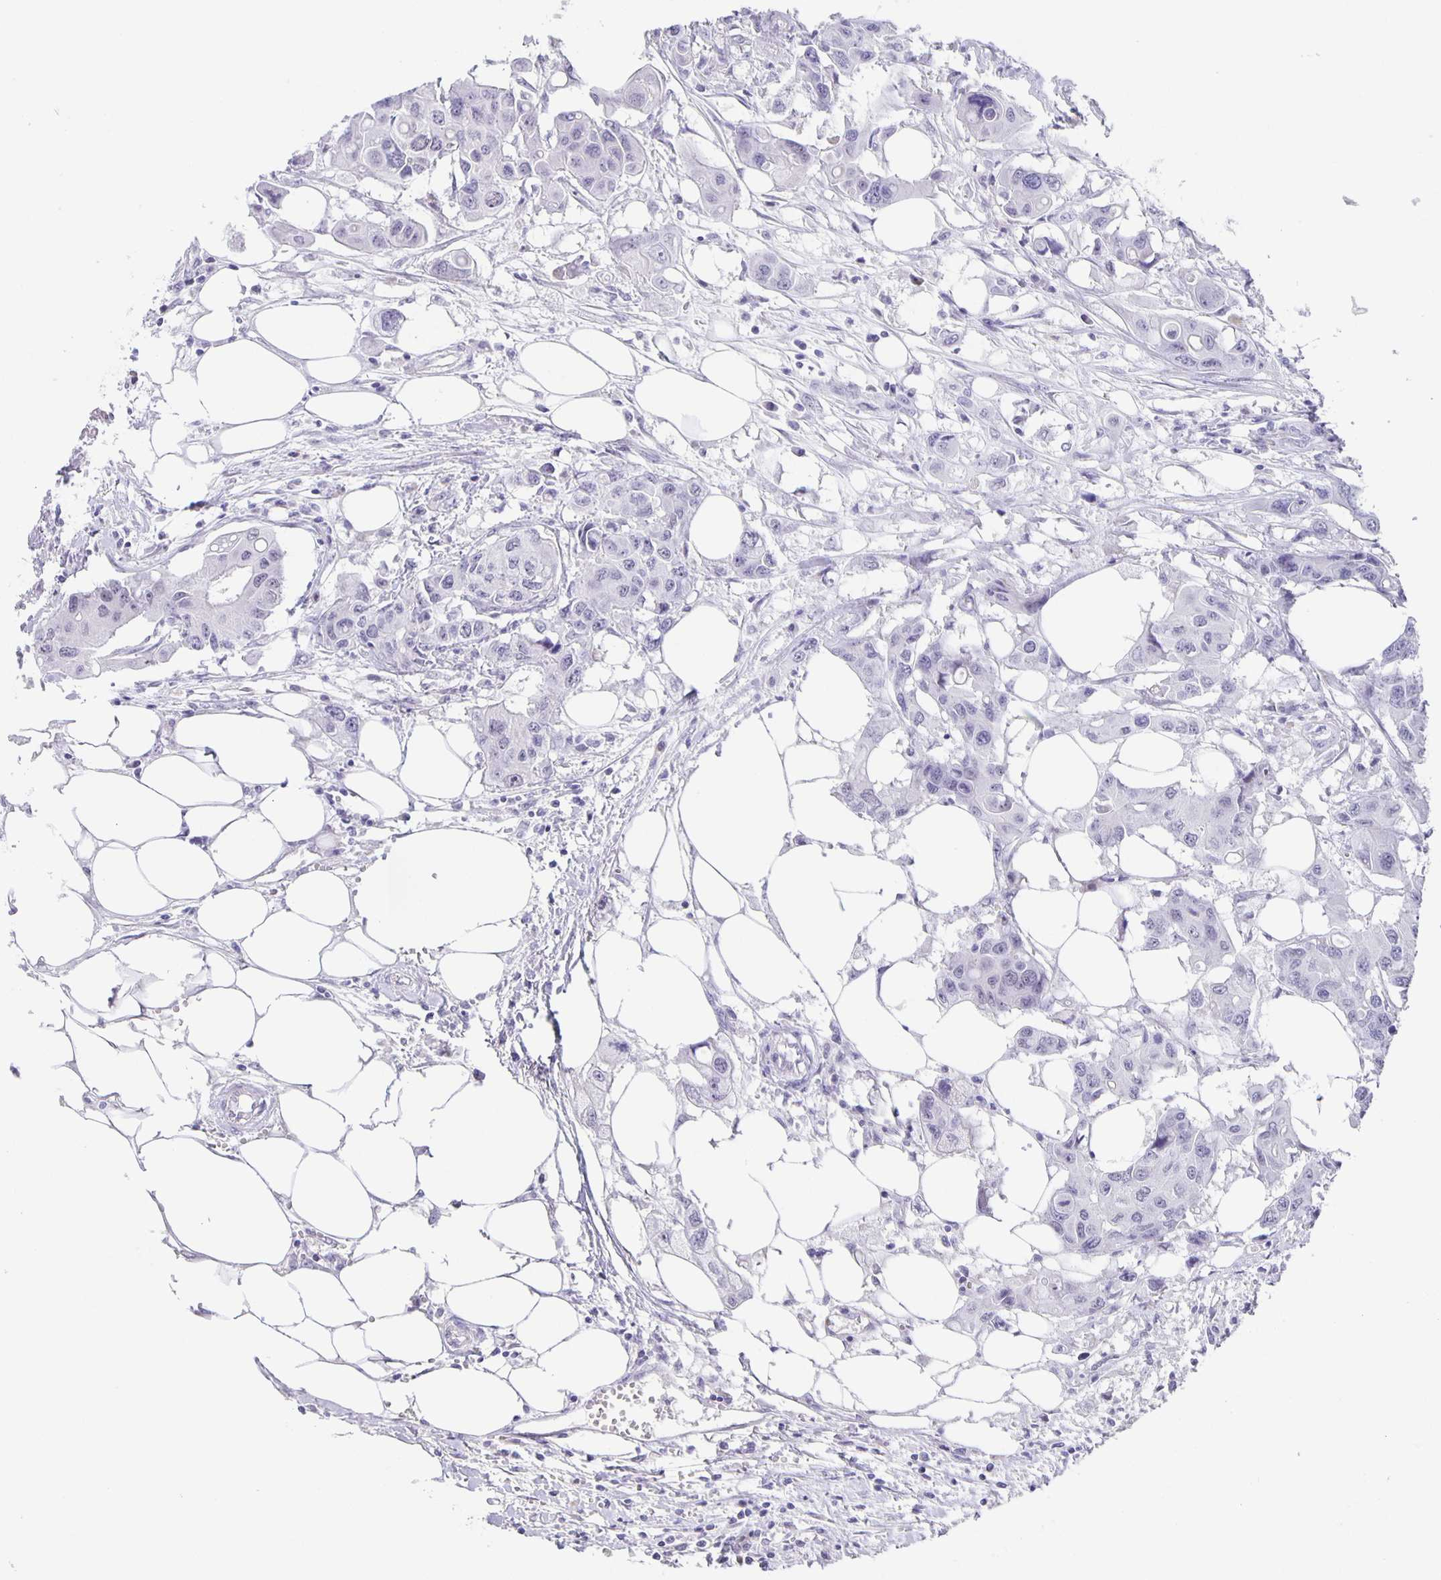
{"staining": {"intensity": "negative", "quantity": "none", "location": "none"}, "tissue": "colorectal cancer", "cell_type": "Tumor cells", "image_type": "cancer", "snomed": [{"axis": "morphology", "description": "Adenocarcinoma, NOS"}, {"axis": "topography", "description": "Colon"}], "caption": "Tumor cells are negative for protein expression in human colorectal cancer. Nuclei are stained in blue.", "gene": "PHRF1", "patient": {"sex": "male", "age": 77}}